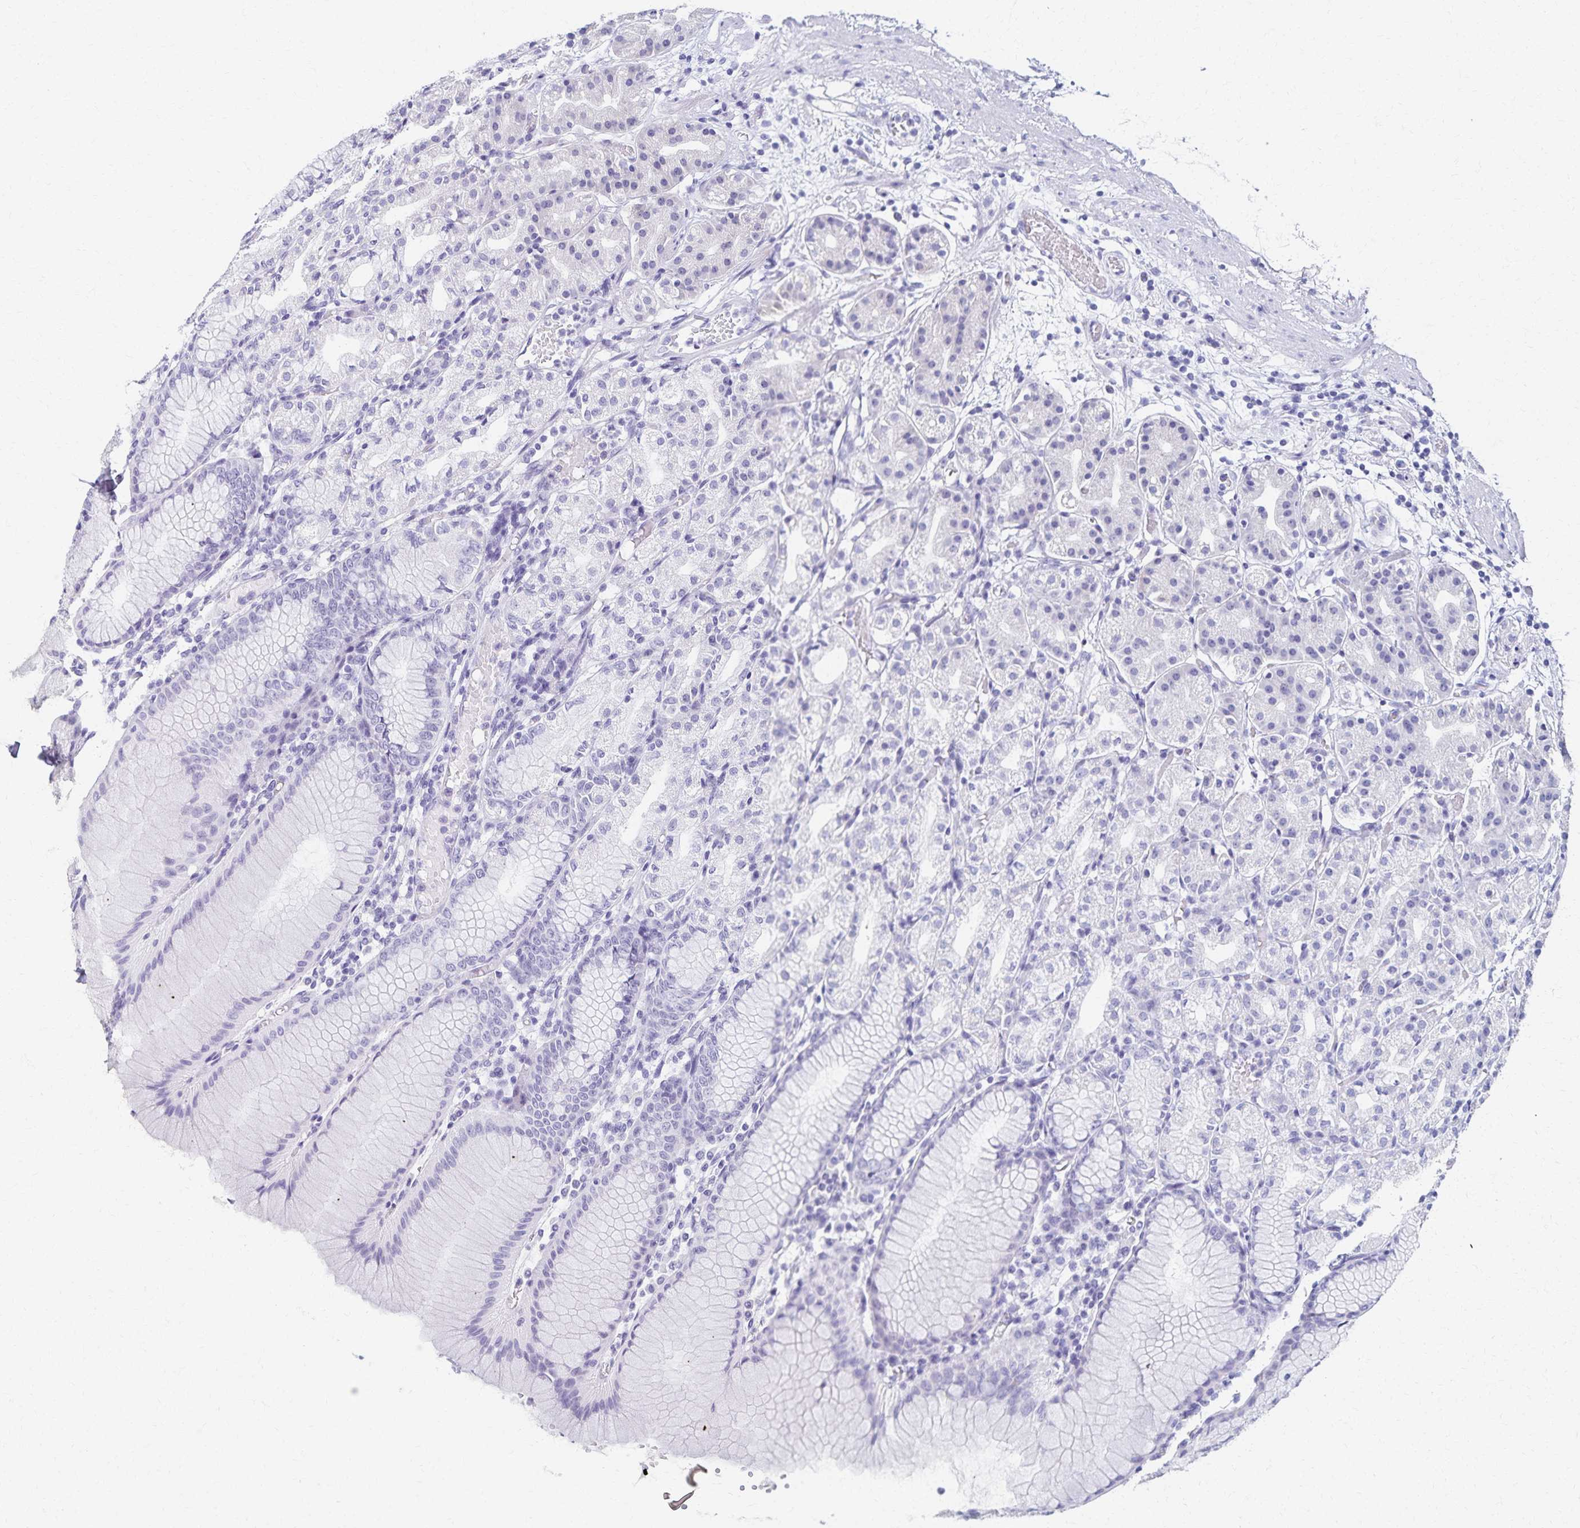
{"staining": {"intensity": "negative", "quantity": "none", "location": "none"}, "tissue": "stomach", "cell_type": "Glandular cells", "image_type": "normal", "snomed": [{"axis": "morphology", "description": "Normal tissue, NOS"}, {"axis": "topography", "description": "Stomach"}], "caption": "An IHC histopathology image of benign stomach is shown. There is no staining in glandular cells of stomach. (DAB immunohistochemistry (IHC) with hematoxylin counter stain).", "gene": "C2orf50", "patient": {"sex": "female", "age": 57}}